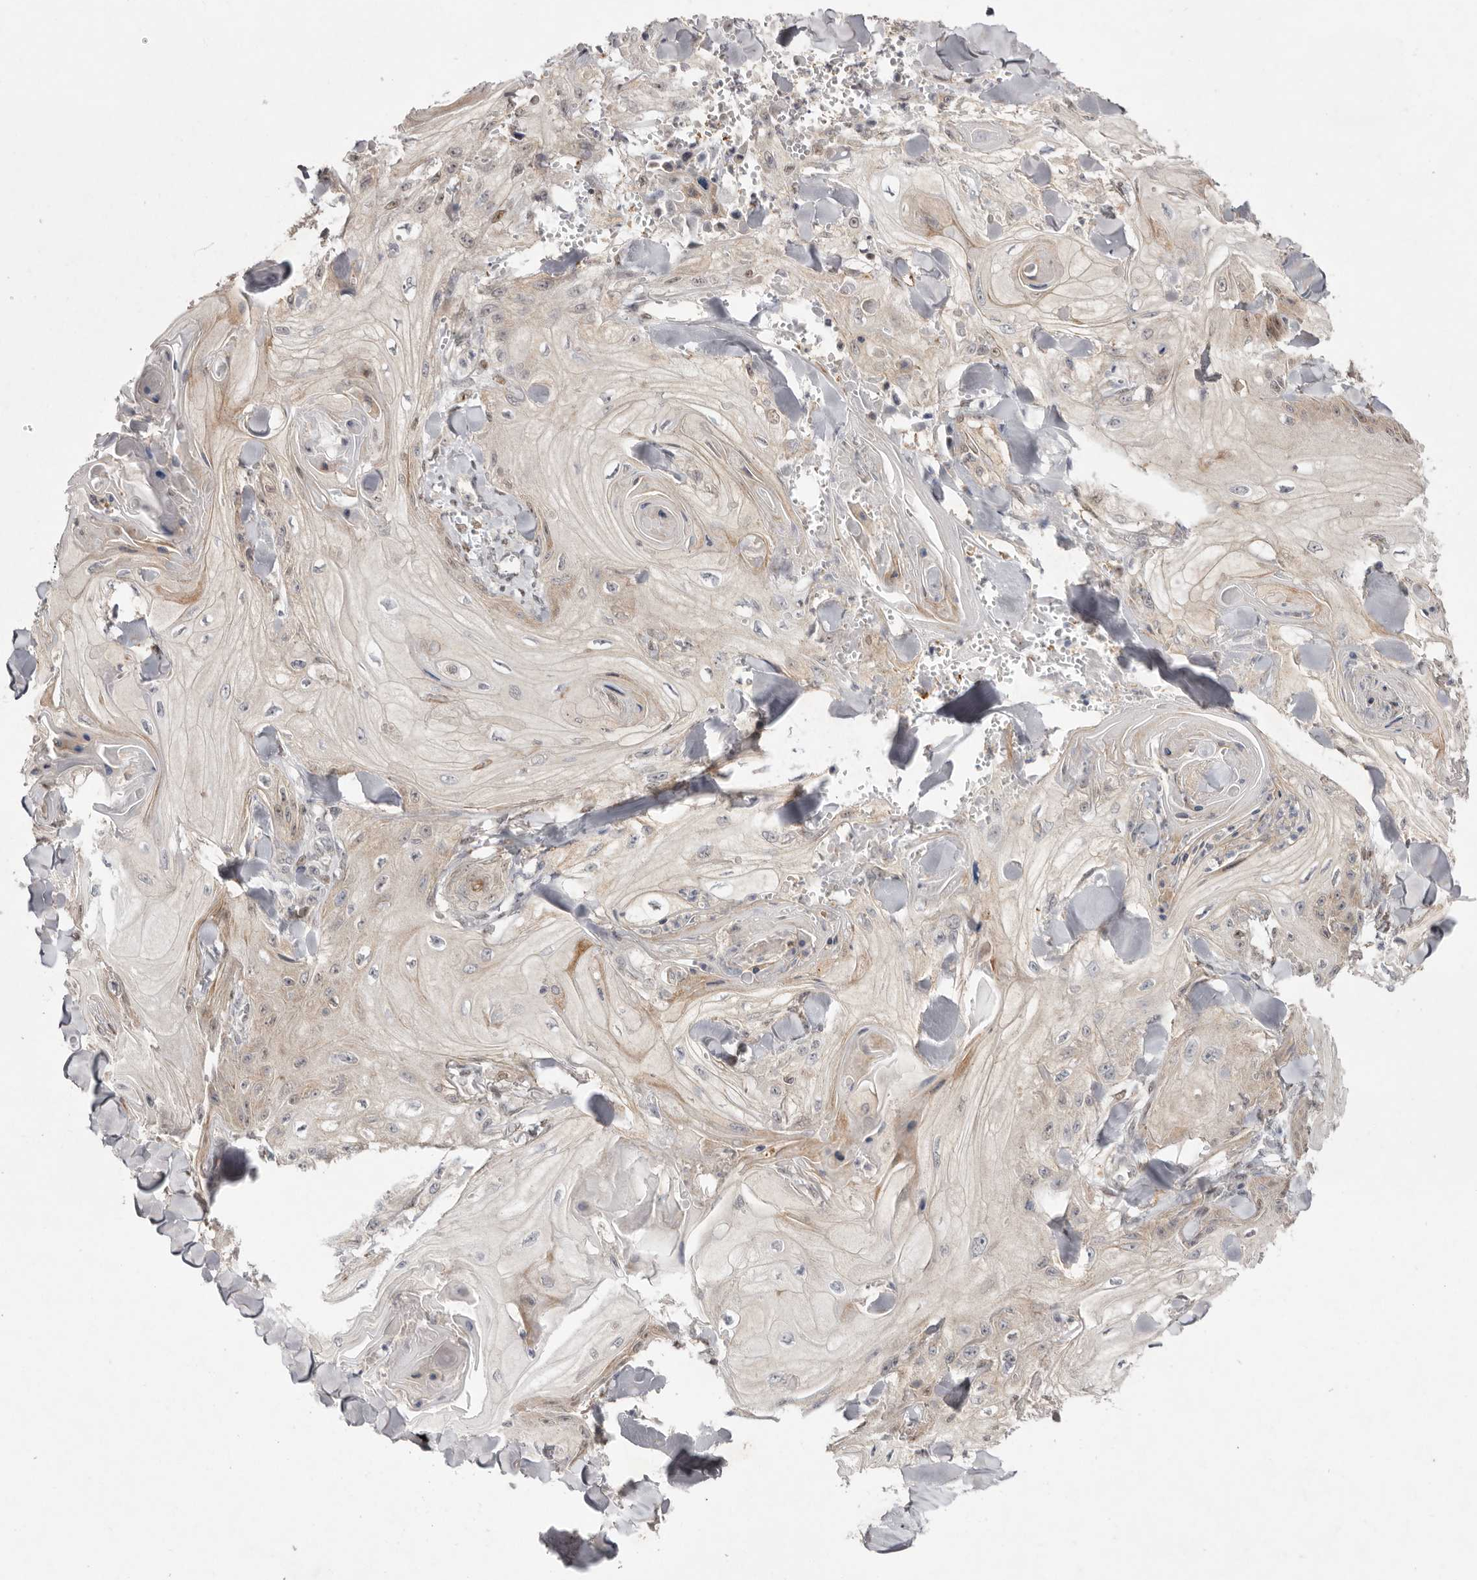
{"staining": {"intensity": "weak", "quantity": "25%-75%", "location": "cytoplasmic/membranous,nuclear"}, "tissue": "skin cancer", "cell_type": "Tumor cells", "image_type": "cancer", "snomed": [{"axis": "morphology", "description": "Squamous cell carcinoma, NOS"}, {"axis": "topography", "description": "Skin"}], "caption": "Weak cytoplasmic/membranous and nuclear protein staining is present in about 25%-75% of tumor cells in squamous cell carcinoma (skin).", "gene": "TADA1", "patient": {"sex": "male", "age": 74}}